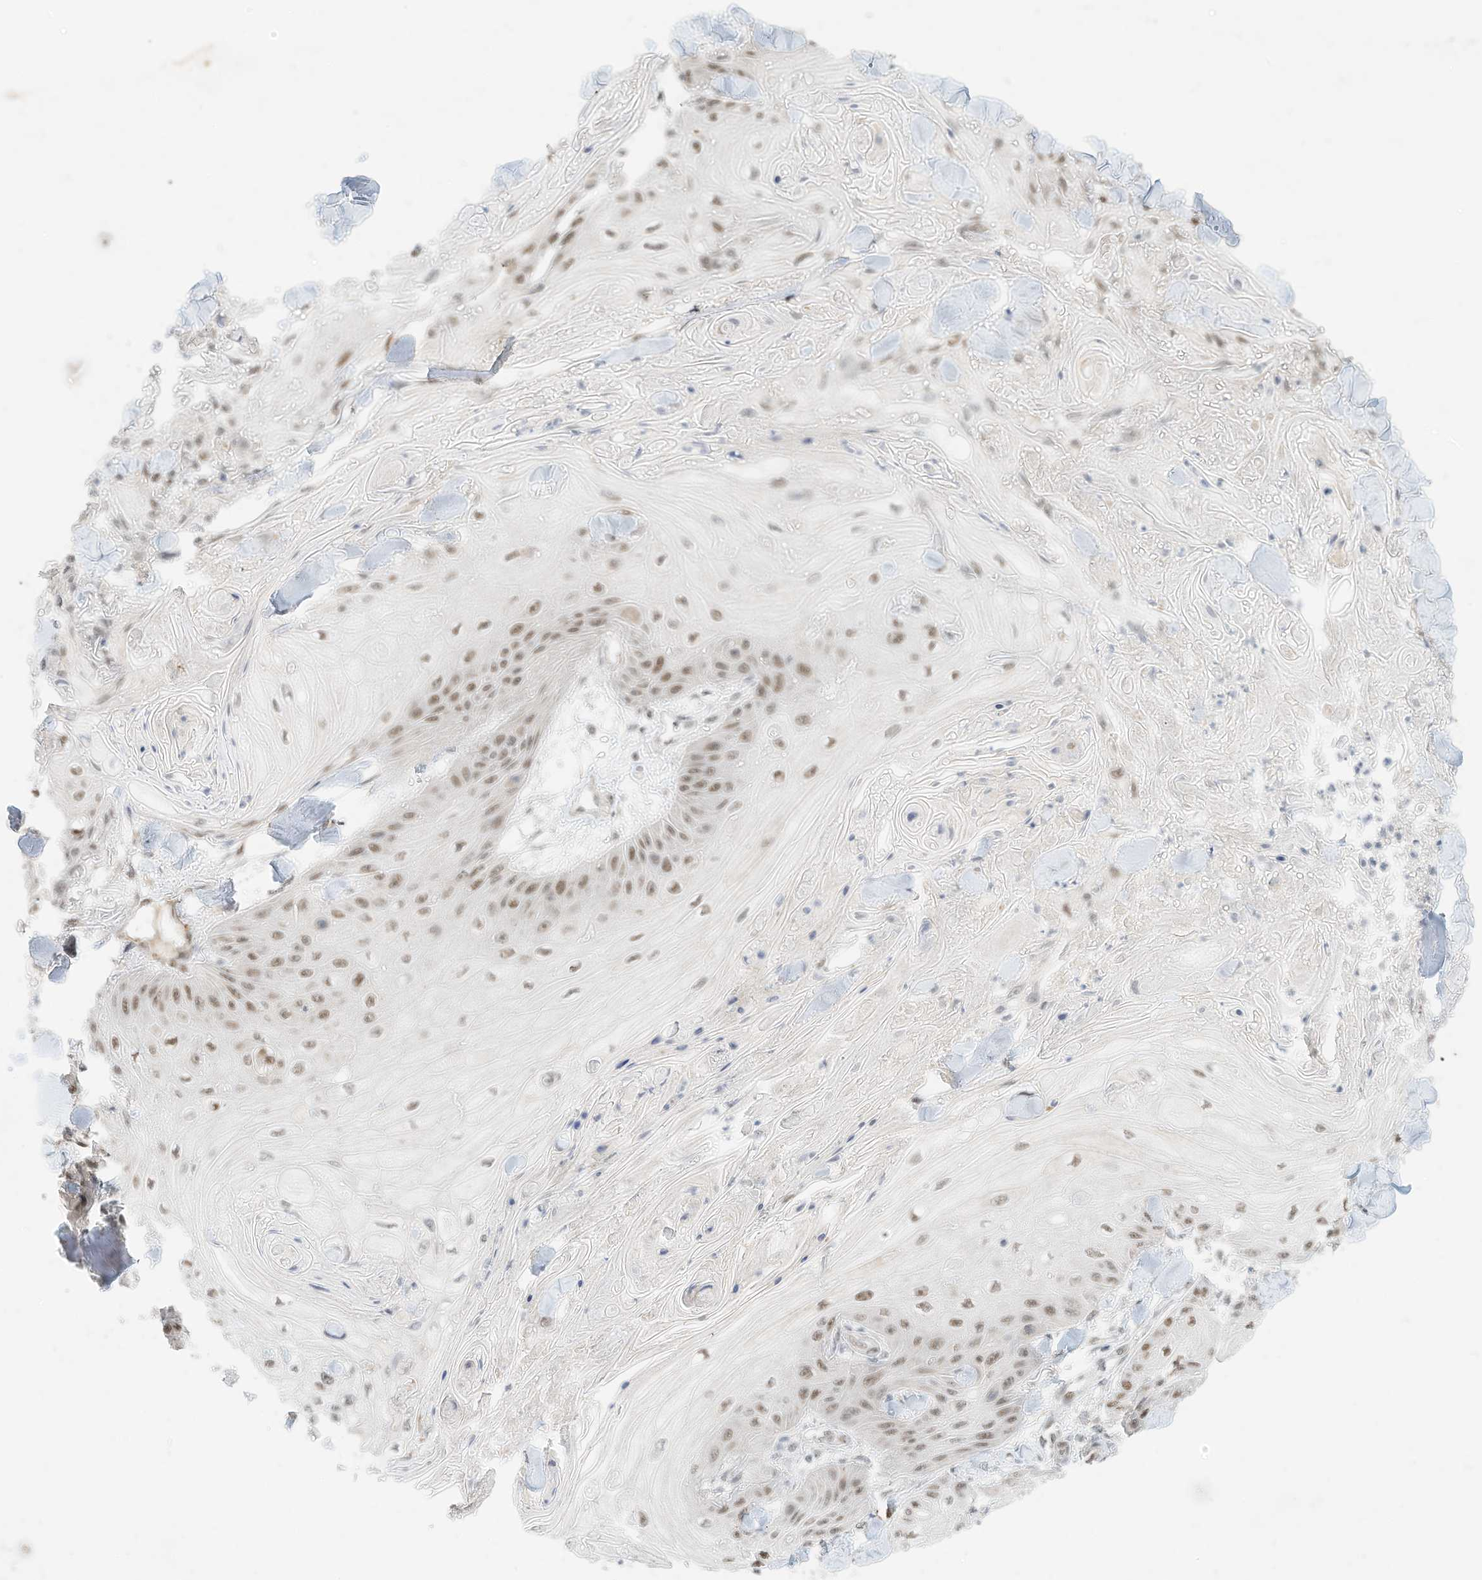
{"staining": {"intensity": "weak", "quantity": ">75%", "location": "nuclear"}, "tissue": "skin cancer", "cell_type": "Tumor cells", "image_type": "cancer", "snomed": [{"axis": "morphology", "description": "Squamous cell carcinoma, NOS"}, {"axis": "topography", "description": "Skin"}], "caption": "Protein staining of skin cancer tissue demonstrates weak nuclear expression in about >75% of tumor cells. (DAB (3,3'-diaminobenzidine) = brown stain, brightfield microscopy at high magnification).", "gene": "OGT", "patient": {"sex": "male", "age": 74}}